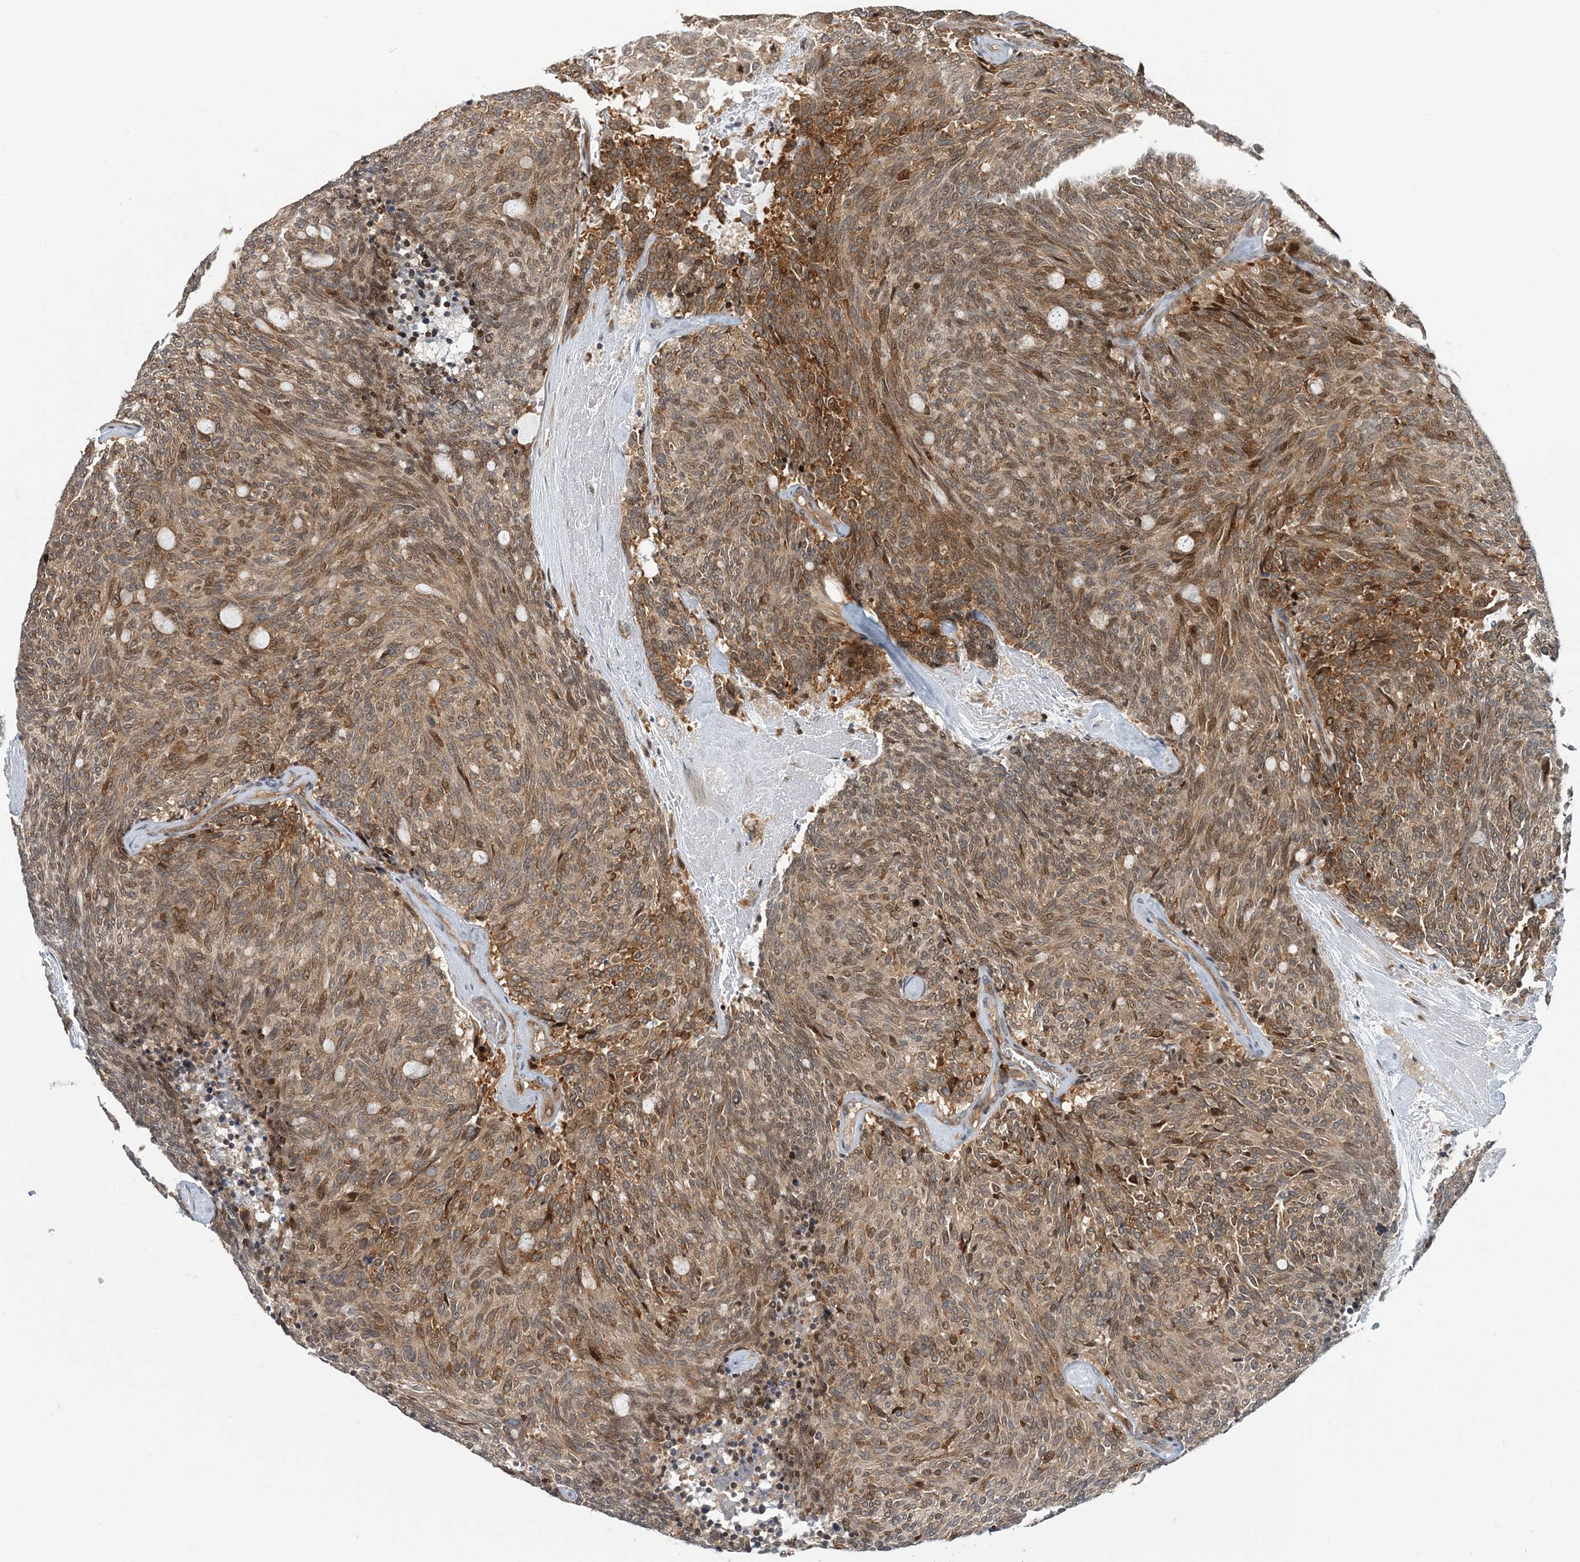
{"staining": {"intensity": "moderate", "quantity": ">75%", "location": "cytoplasmic/membranous"}, "tissue": "carcinoid", "cell_type": "Tumor cells", "image_type": "cancer", "snomed": [{"axis": "morphology", "description": "Carcinoid, malignant, NOS"}, {"axis": "topography", "description": "Pancreas"}], "caption": "Carcinoid was stained to show a protein in brown. There is medium levels of moderate cytoplasmic/membranous staining in about >75% of tumor cells.", "gene": "ATP13A2", "patient": {"sex": "female", "age": 54}}